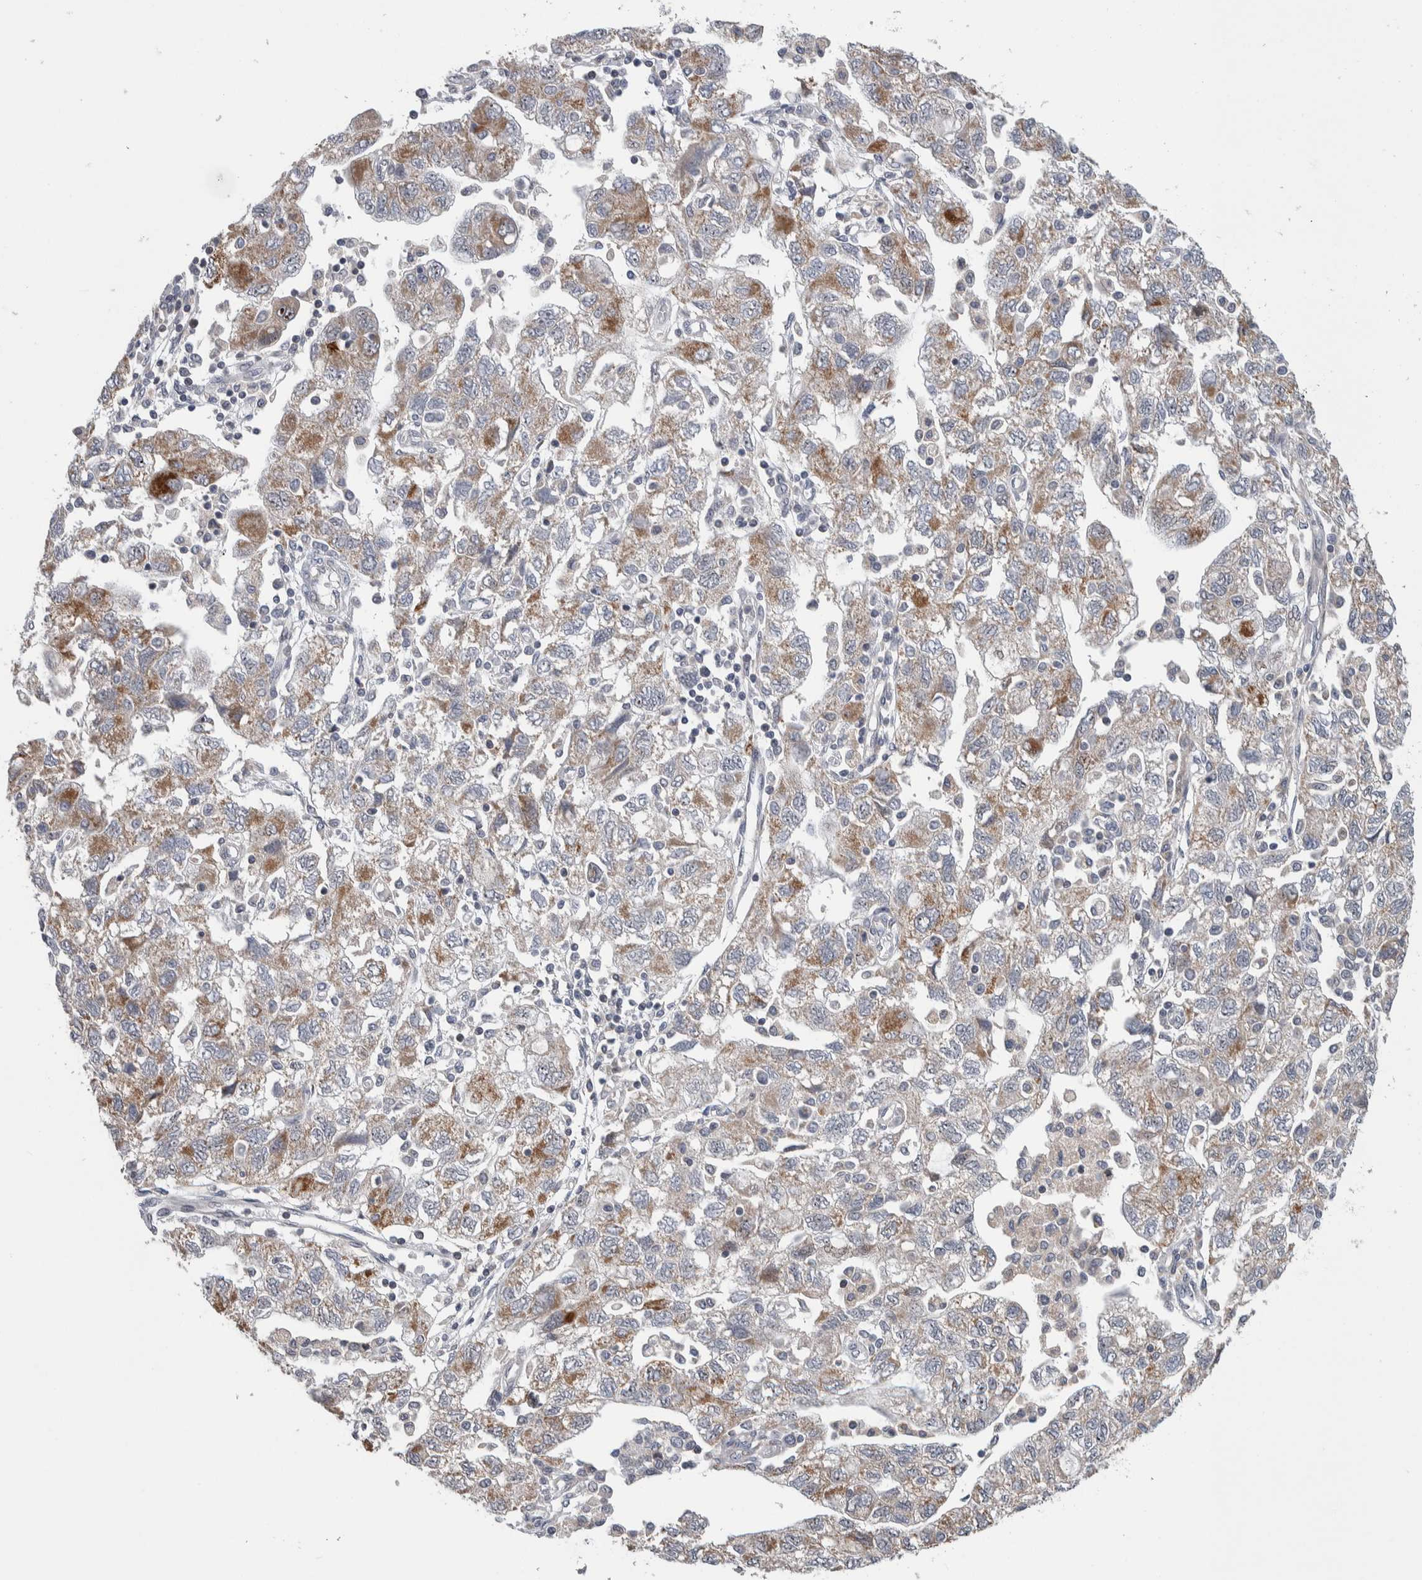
{"staining": {"intensity": "moderate", "quantity": ">75%", "location": "cytoplasmic/membranous"}, "tissue": "ovarian cancer", "cell_type": "Tumor cells", "image_type": "cancer", "snomed": [{"axis": "morphology", "description": "Carcinoma, NOS"}, {"axis": "morphology", "description": "Cystadenocarcinoma, serous, NOS"}, {"axis": "topography", "description": "Ovary"}], "caption": "IHC (DAB (3,3'-diaminobenzidine)) staining of human ovarian cancer (serous cystadenocarcinoma) demonstrates moderate cytoplasmic/membranous protein expression in approximately >75% of tumor cells.", "gene": "PRRG4", "patient": {"sex": "female", "age": 69}}